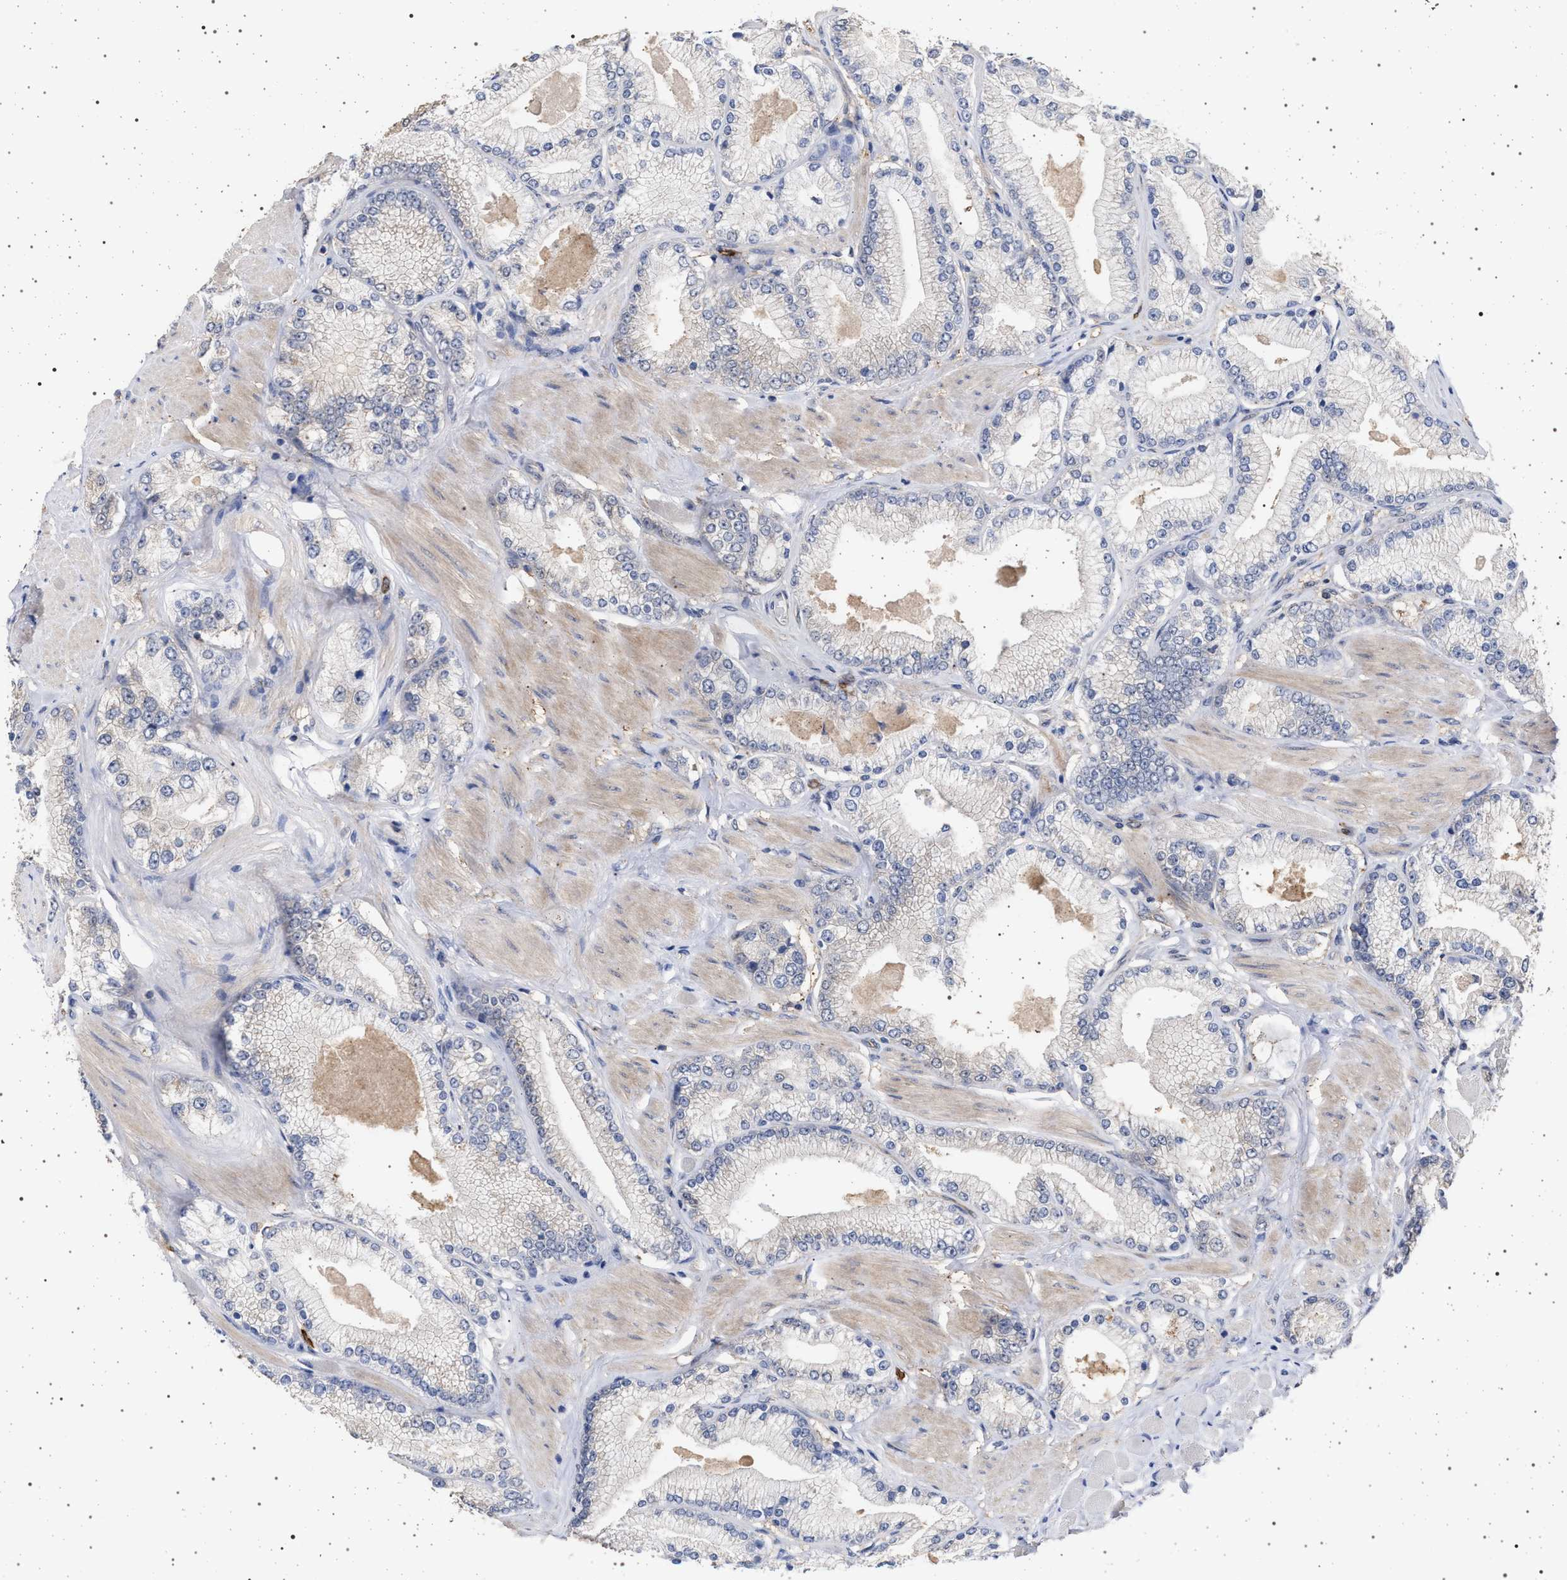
{"staining": {"intensity": "weak", "quantity": "<25%", "location": "cytoplasmic/membranous"}, "tissue": "prostate cancer", "cell_type": "Tumor cells", "image_type": "cancer", "snomed": [{"axis": "morphology", "description": "Adenocarcinoma, High grade"}, {"axis": "topography", "description": "Prostate"}], "caption": "Immunohistochemistry (IHC) of human prostate cancer shows no positivity in tumor cells. (DAB (3,3'-diaminobenzidine) immunohistochemistry with hematoxylin counter stain).", "gene": "IFT20", "patient": {"sex": "male", "age": 50}}